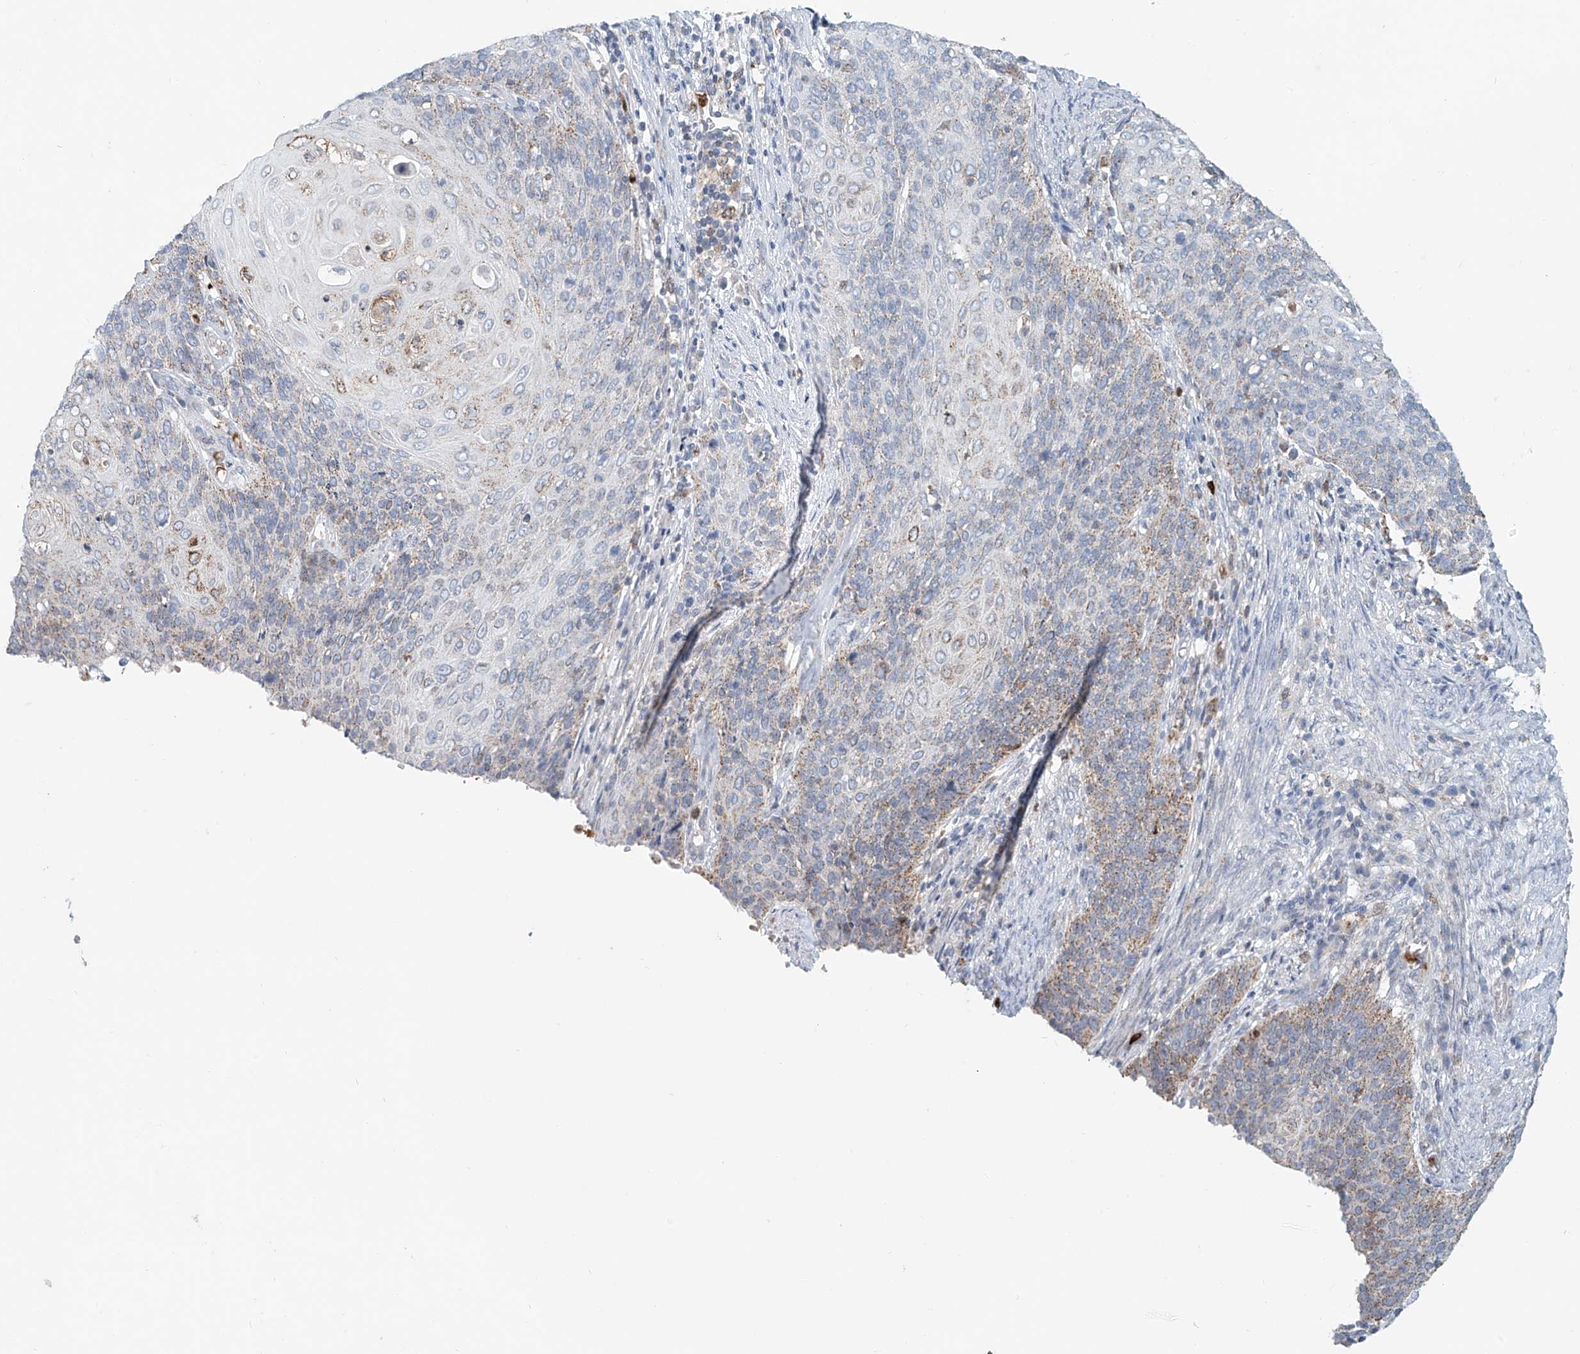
{"staining": {"intensity": "moderate", "quantity": "<25%", "location": "cytoplasmic/membranous"}, "tissue": "cervical cancer", "cell_type": "Tumor cells", "image_type": "cancer", "snomed": [{"axis": "morphology", "description": "Squamous cell carcinoma, NOS"}, {"axis": "topography", "description": "Cervix"}], "caption": "Immunohistochemistry of human cervical cancer reveals low levels of moderate cytoplasmic/membranous staining in about <25% of tumor cells.", "gene": "PTPRA", "patient": {"sex": "female", "age": 39}}